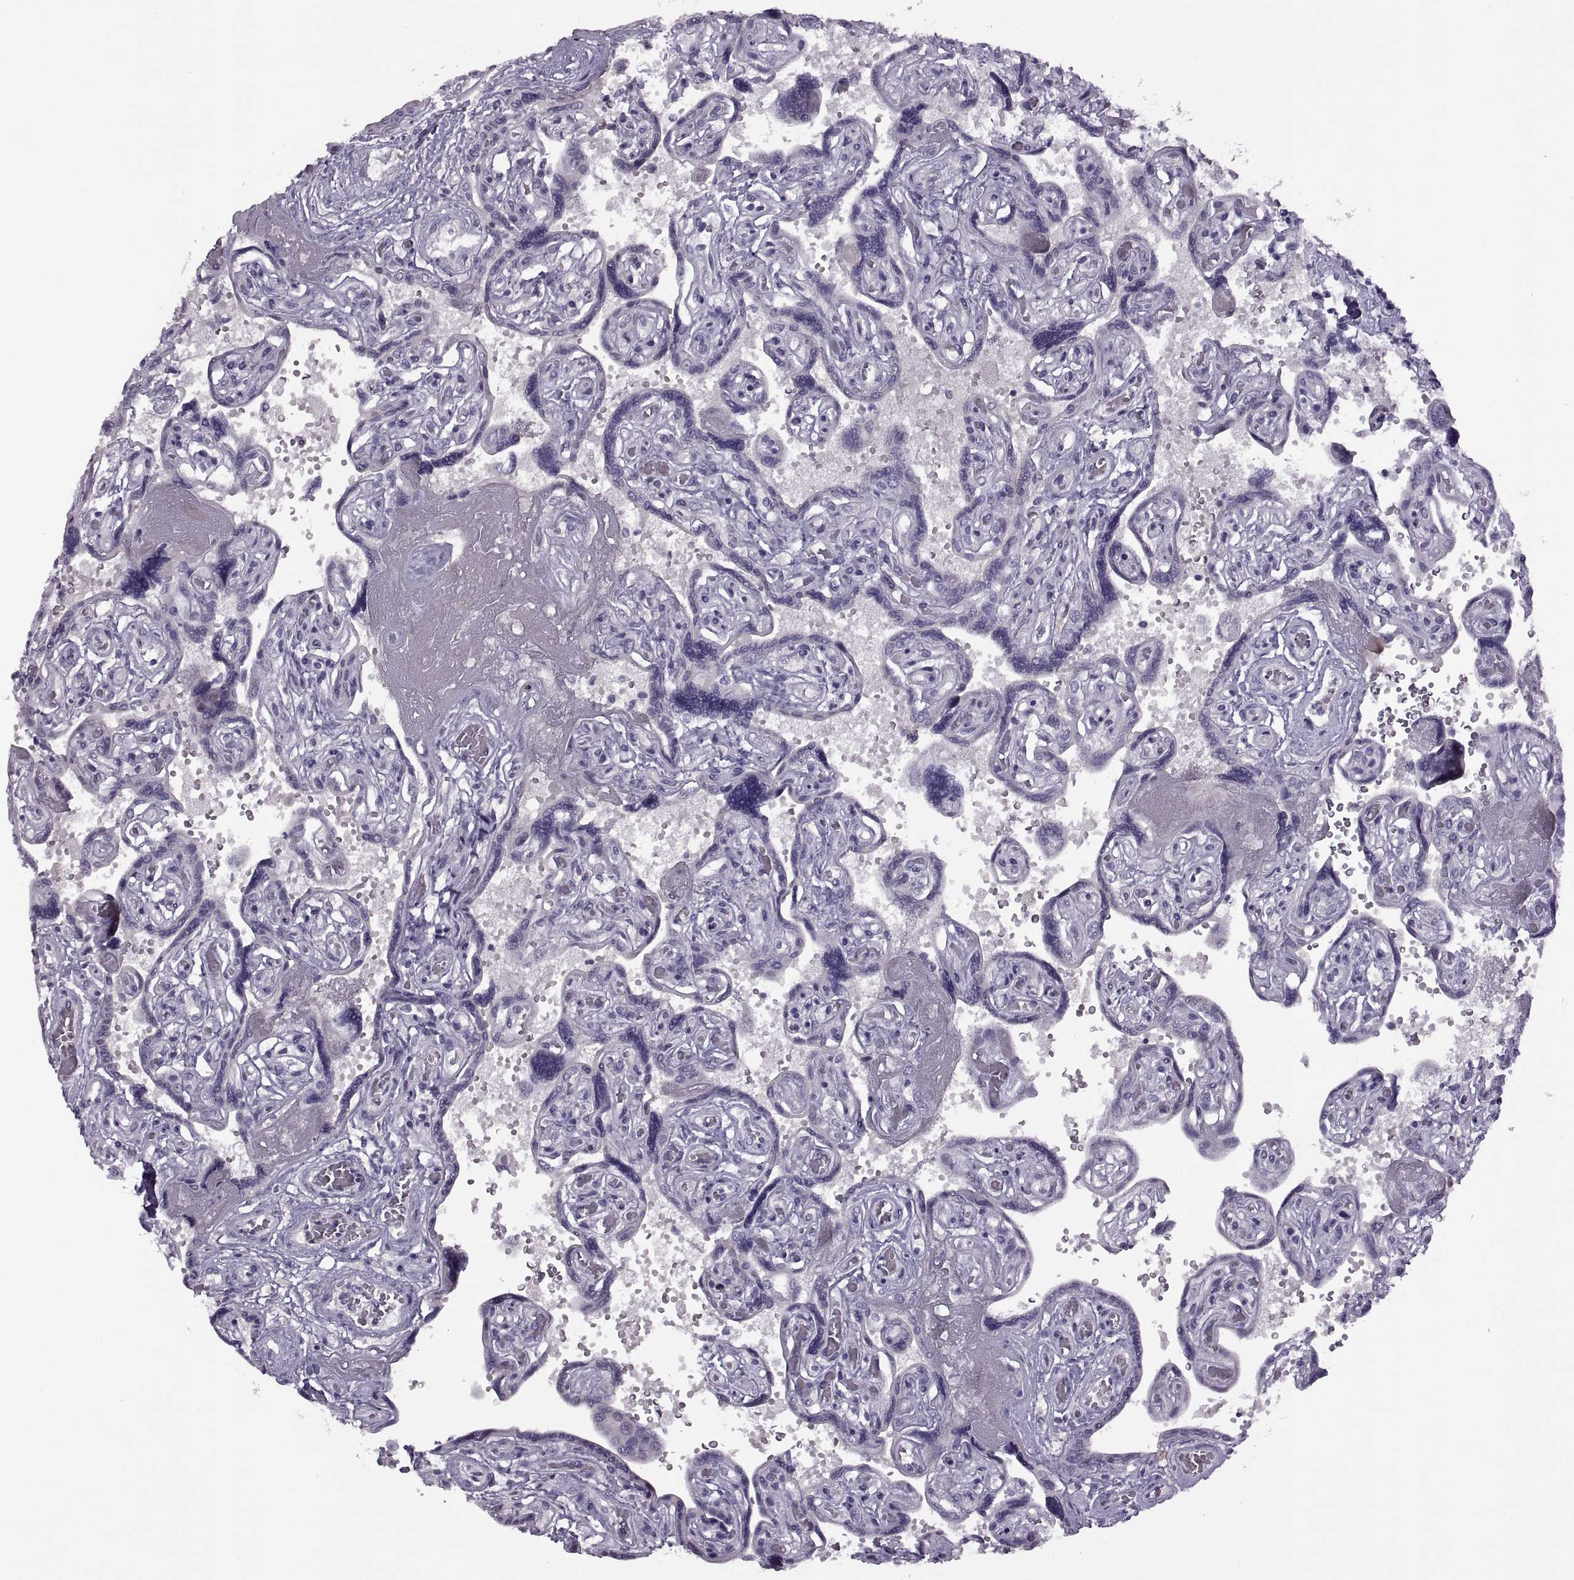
{"staining": {"intensity": "negative", "quantity": "none", "location": "none"}, "tissue": "placenta", "cell_type": "Decidual cells", "image_type": "normal", "snomed": [{"axis": "morphology", "description": "Normal tissue, NOS"}, {"axis": "topography", "description": "Placenta"}], "caption": "Placenta stained for a protein using immunohistochemistry shows no positivity decidual cells.", "gene": "RSPH6A", "patient": {"sex": "female", "age": 32}}